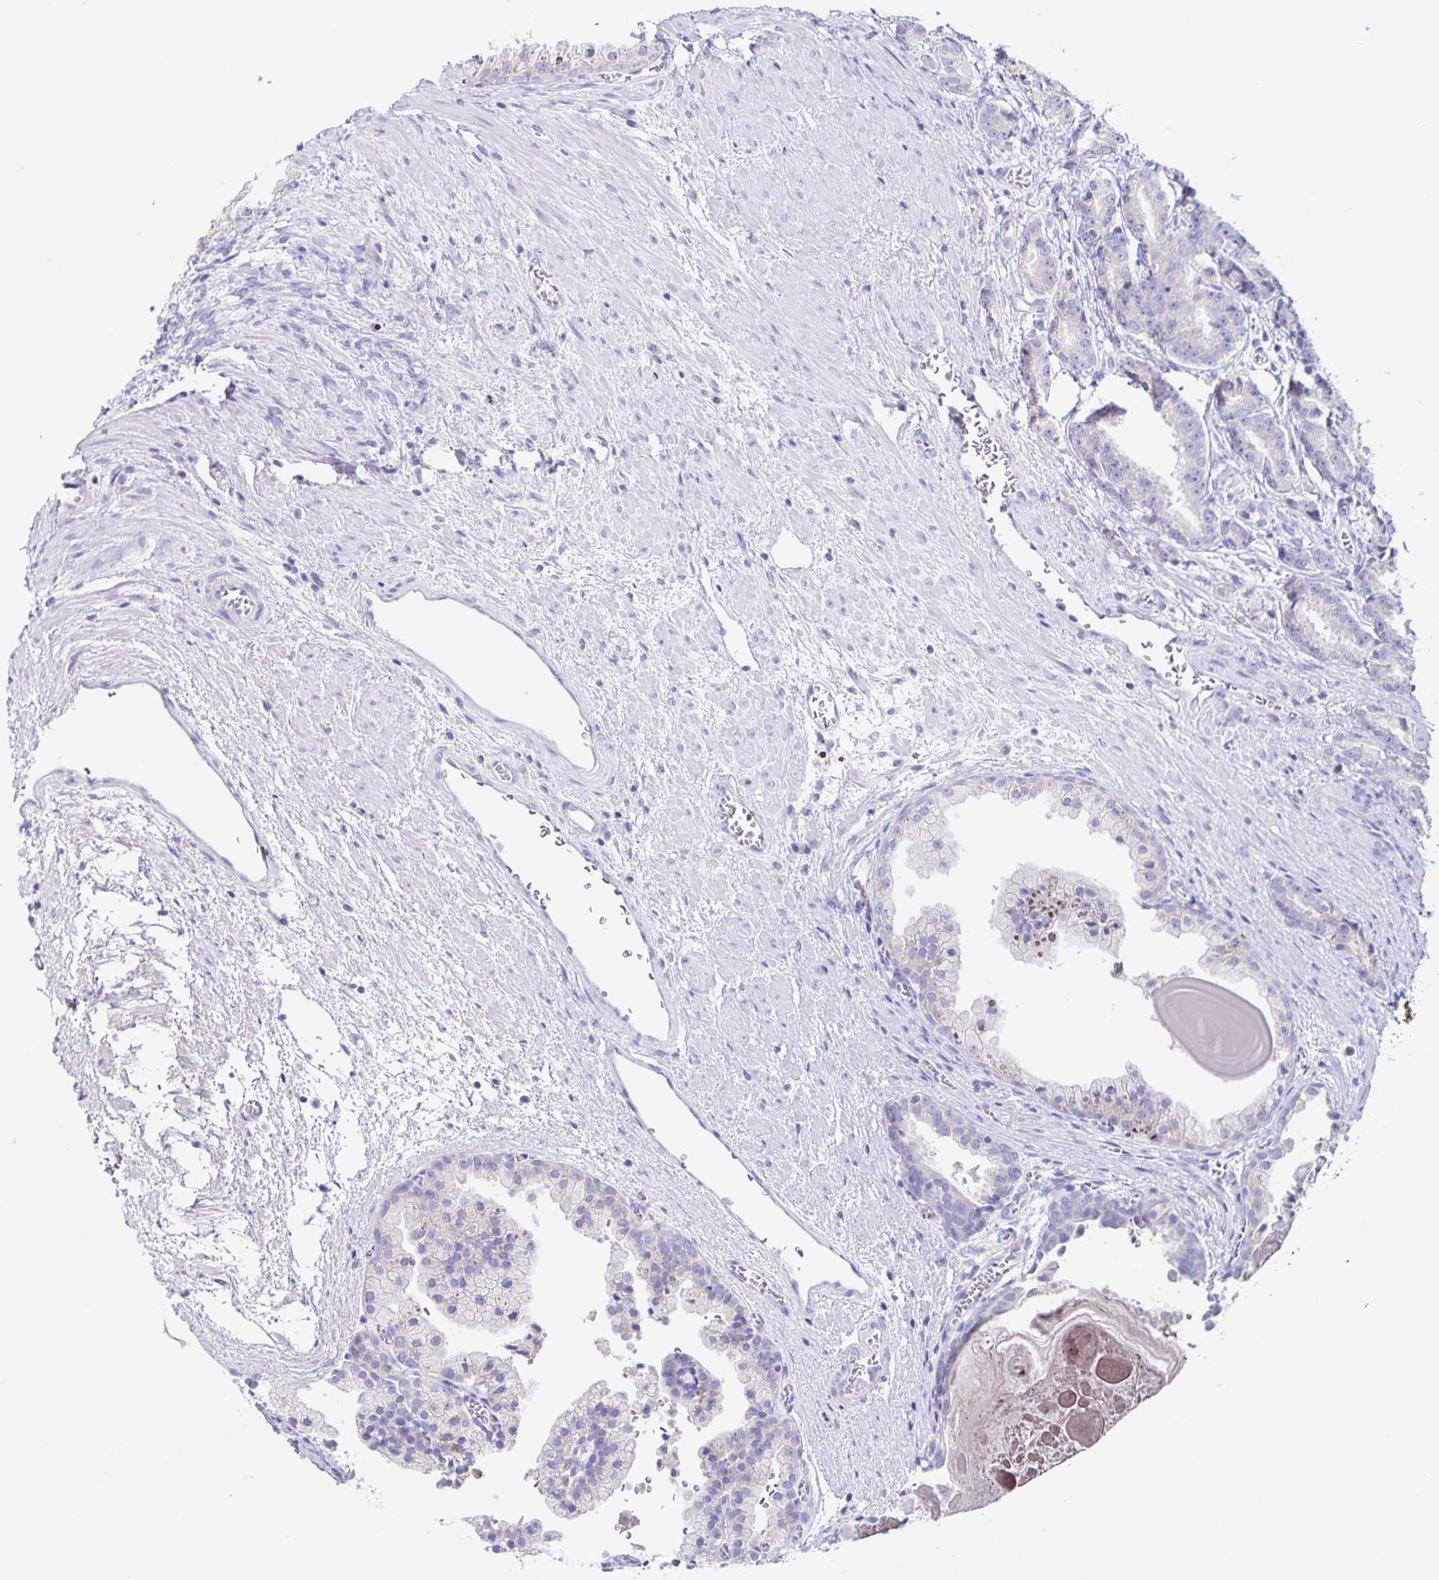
{"staining": {"intensity": "negative", "quantity": "none", "location": "none"}, "tissue": "prostate cancer", "cell_type": "Tumor cells", "image_type": "cancer", "snomed": [{"axis": "morphology", "description": "Adenocarcinoma, High grade"}, {"axis": "topography", "description": "Prostate and seminal vesicle, NOS"}], "caption": "Immunohistochemical staining of prostate cancer (high-grade adenocarcinoma) exhibits no significant expression in tumor cells.", "gene": "RPL36A", "patient": {"sex": "male", "age": 61}}